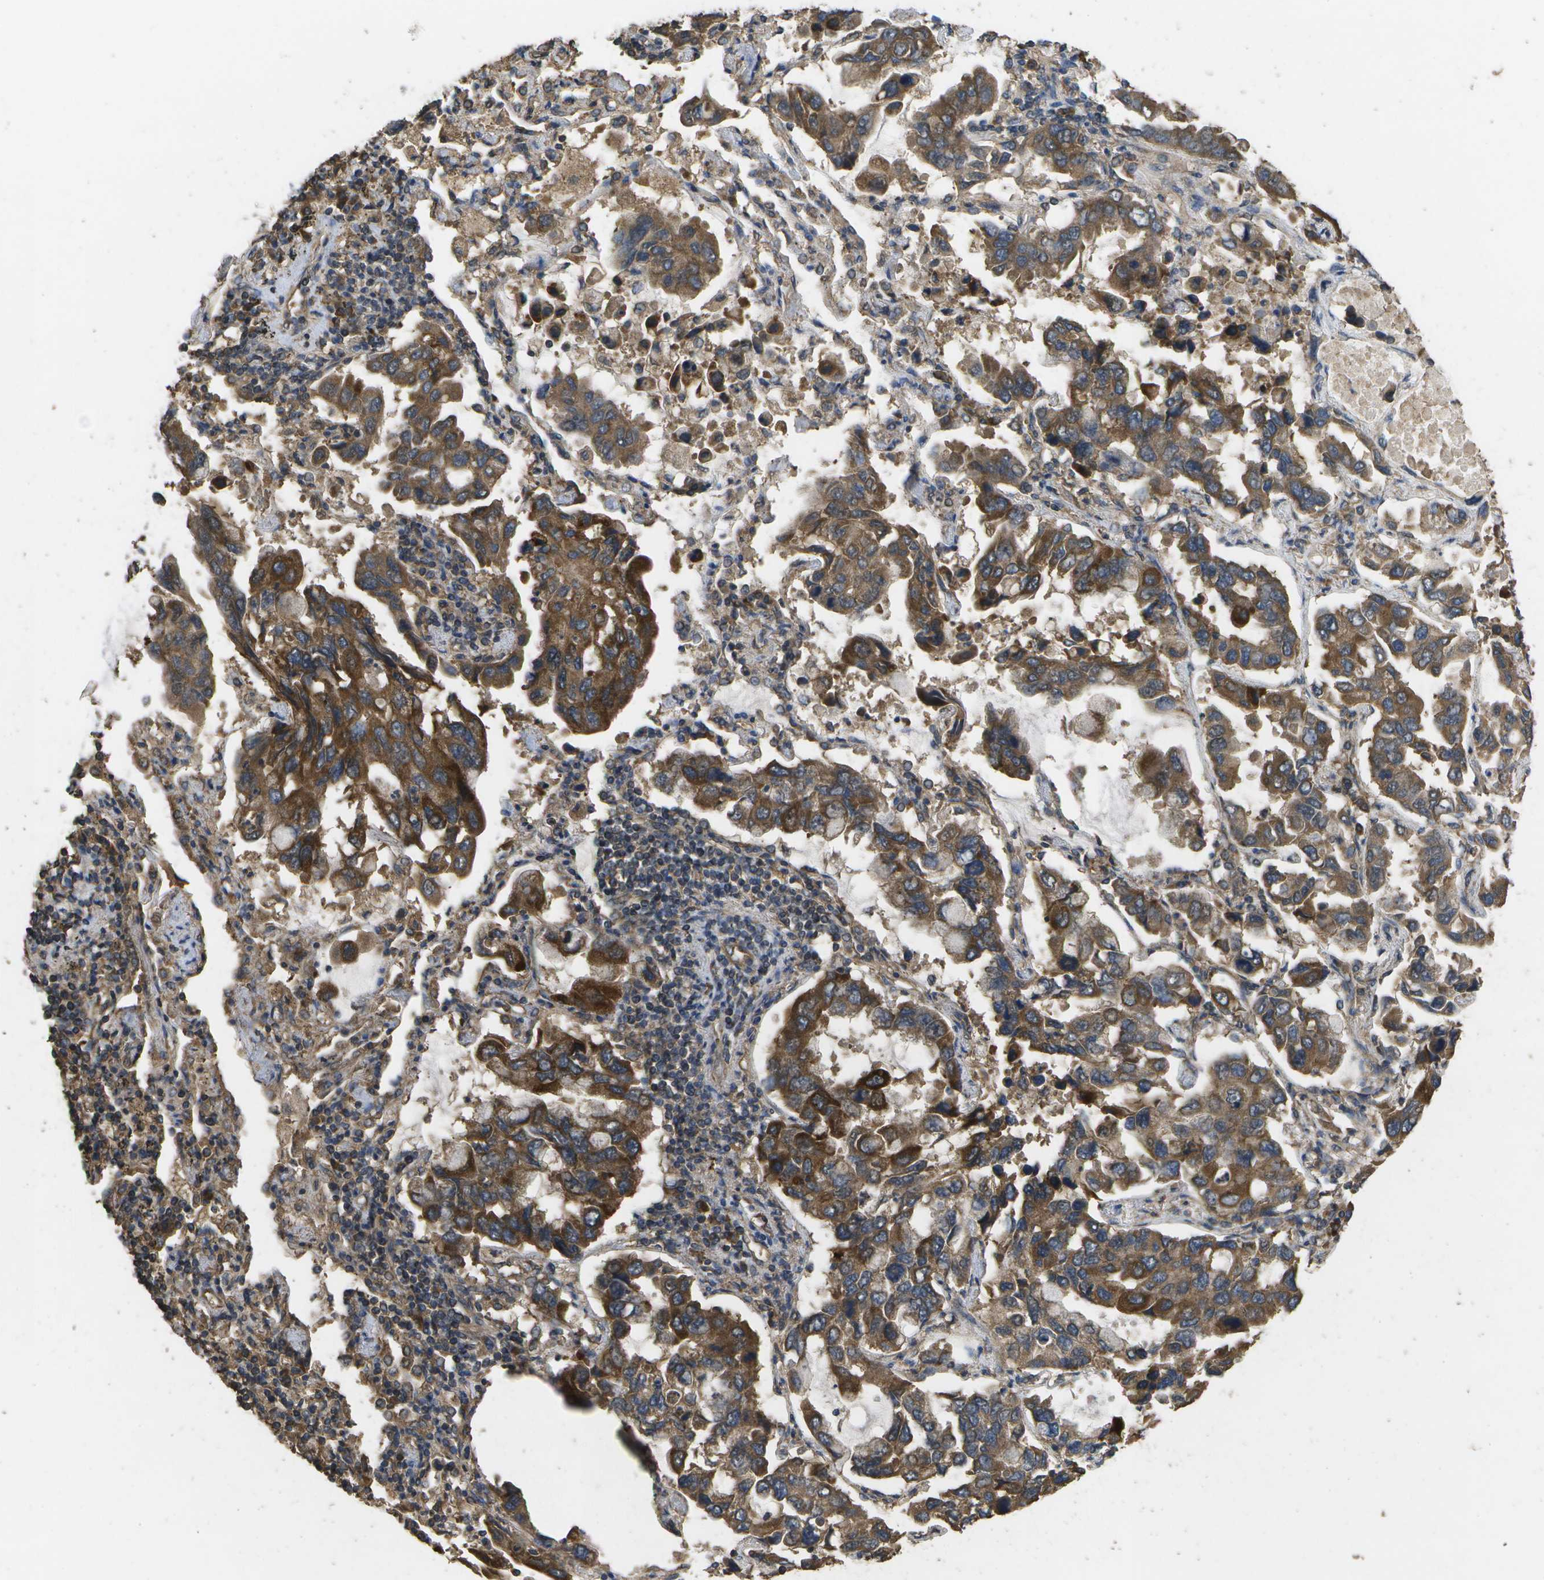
{"staining": {"intensity": "strong", "quantity": ">75%", "location": "cytoplasmic/membranous"}, "tissue": "lung cancer", "cell_type": "Tumor cells", "image_type": "cancer", "snomed": [{"axis": "morphology", "description": "Adenocarcinoma, NOS"}, {"axis": "topography", "description": "Lung"}], "caption": "Lung adenocarcinoma tissue shows strong cytoplasmic/membranous positivity in about >75% of tumor cells", "gene": "SACS", "patient": {"sex": "male", "age": 64}}